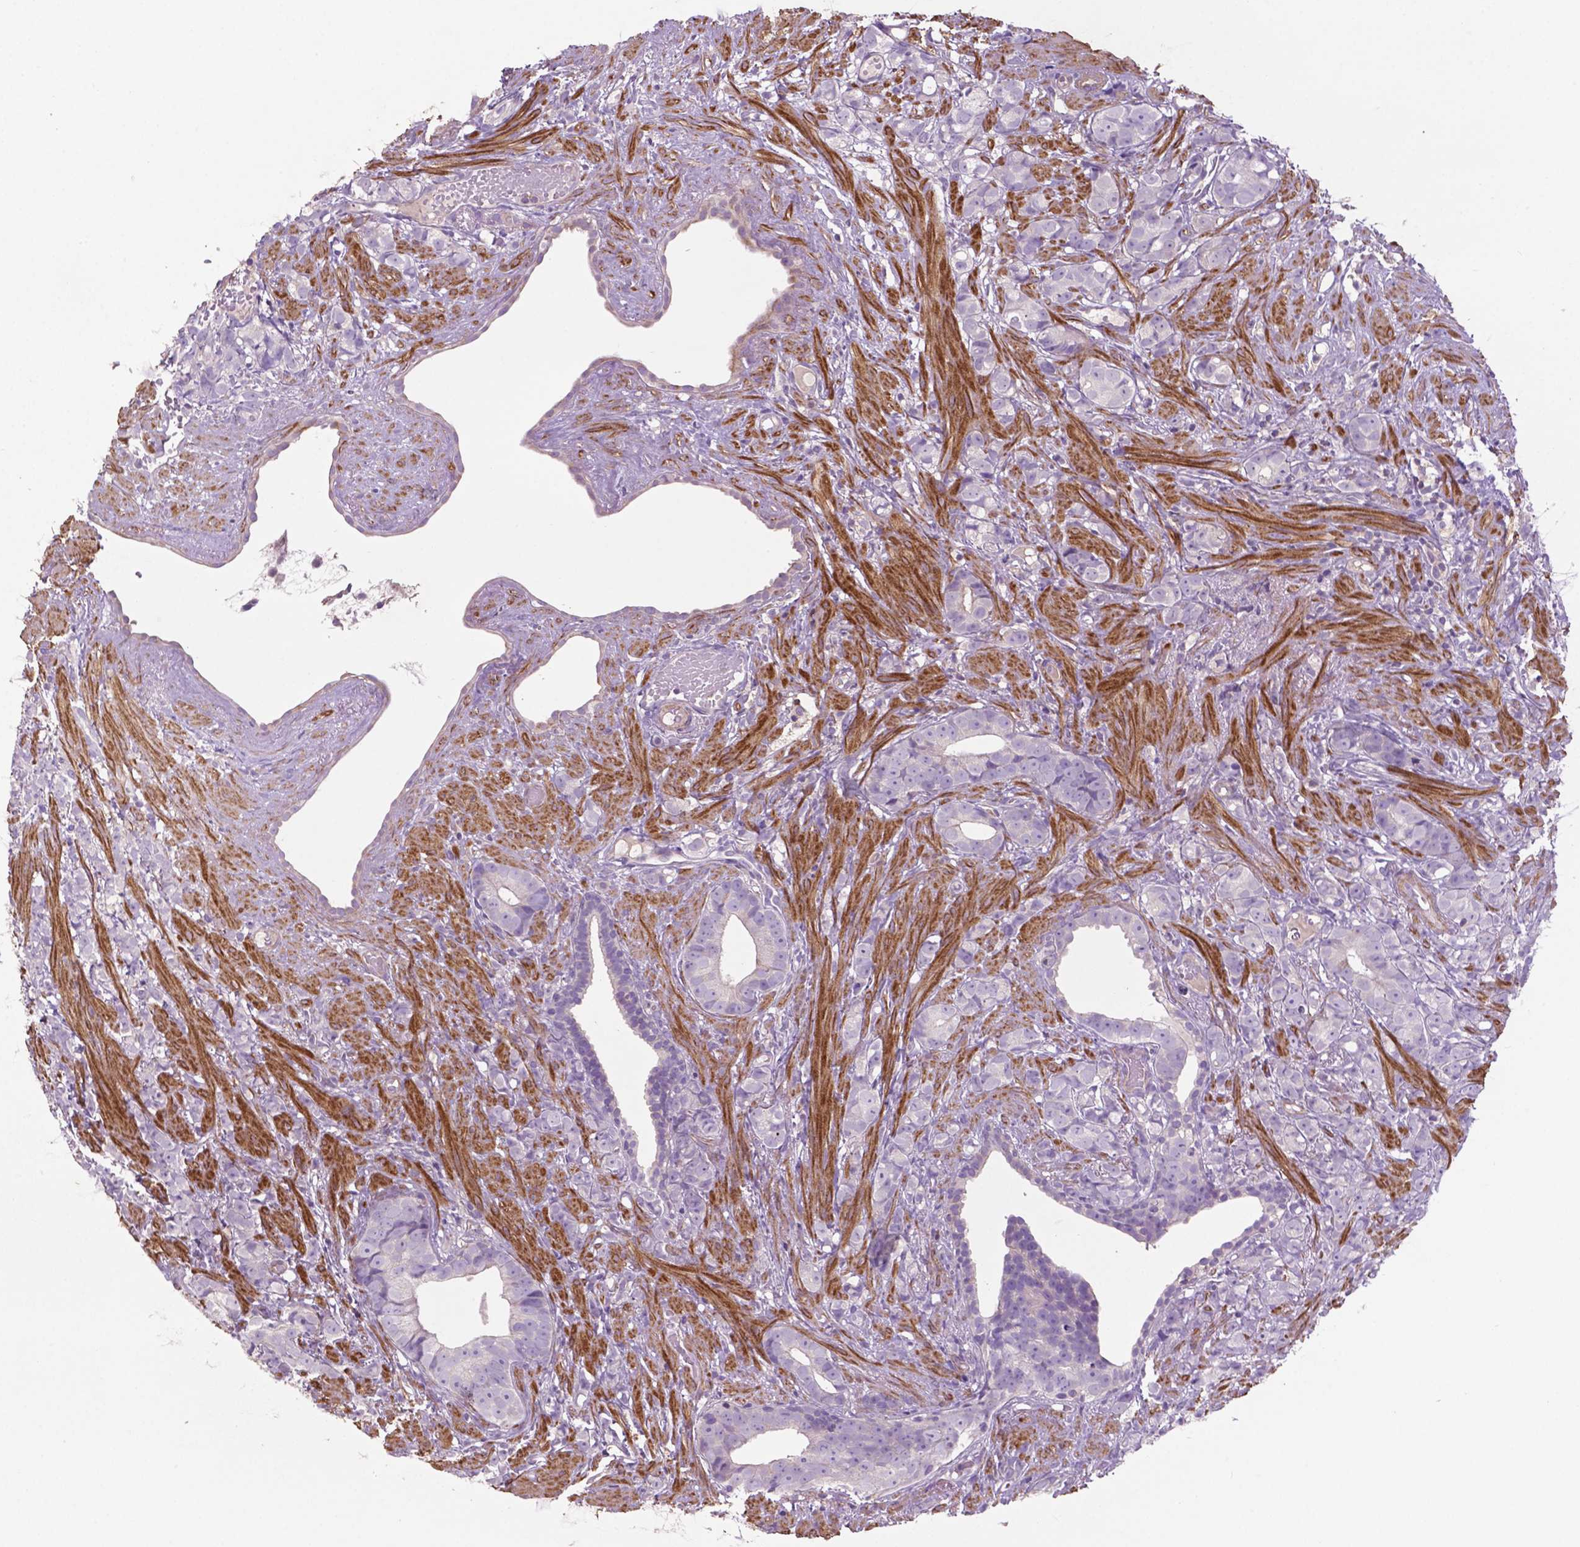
{"staining": {"intensity": "negative", "quantity": "none", "location": "none"}, "tissue": "prostate cancer", "cell_type": "Tumor cells", "image_type": "cancer", "snomed": [{"axis": "morphology", "description": "Adenocarcinoma, High grade"}, {"axis": "topography", "description": "Prostate"}], "caption": "Tumor cells show no significant protein positivity in prostate cancer.", "gene": "BMP4", "patient": {"sex": "male", "age": 81}}